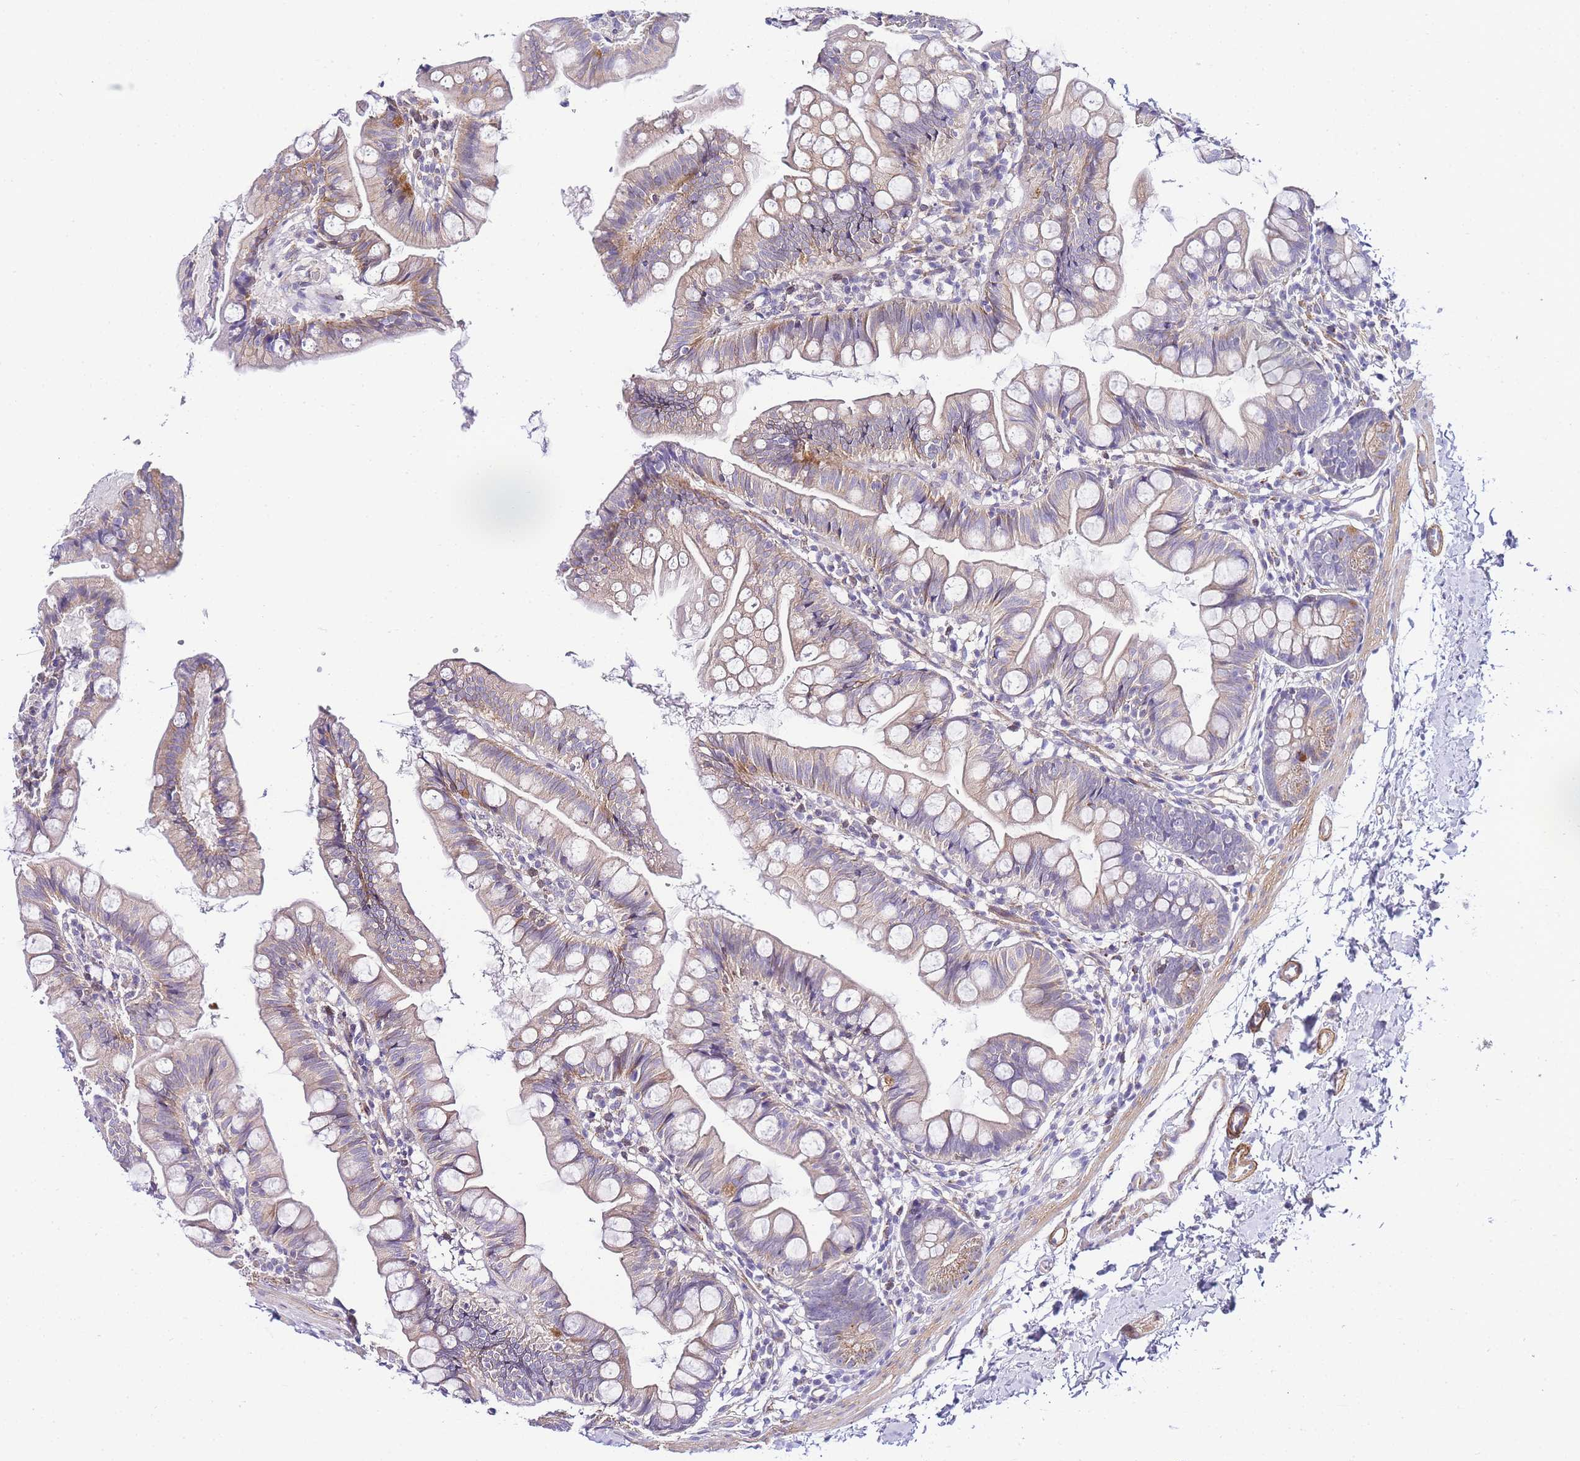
{"staining": {"intensity": "weak", "quantity": "25%-75%", "location": "cytoplasmic/membranous"}, "tissue": "small intestine", "cell_type": "Glandular cells", "image_type": "normal", "snomed": [{"axis": "morphology", "description": "Normal tissue, NOS"}, {"axis": "topography", "description": "Small intestine"}], "caption": "A micrograph of small intestine stained for a protein shows weak cytoplasmic/membranous brown staining in glandular cells. The protein of interest is shown in brown color, while the nuclei are stained blue.", "gene": "PDCD7", "patient": {"sex": "male", "age": 7}}